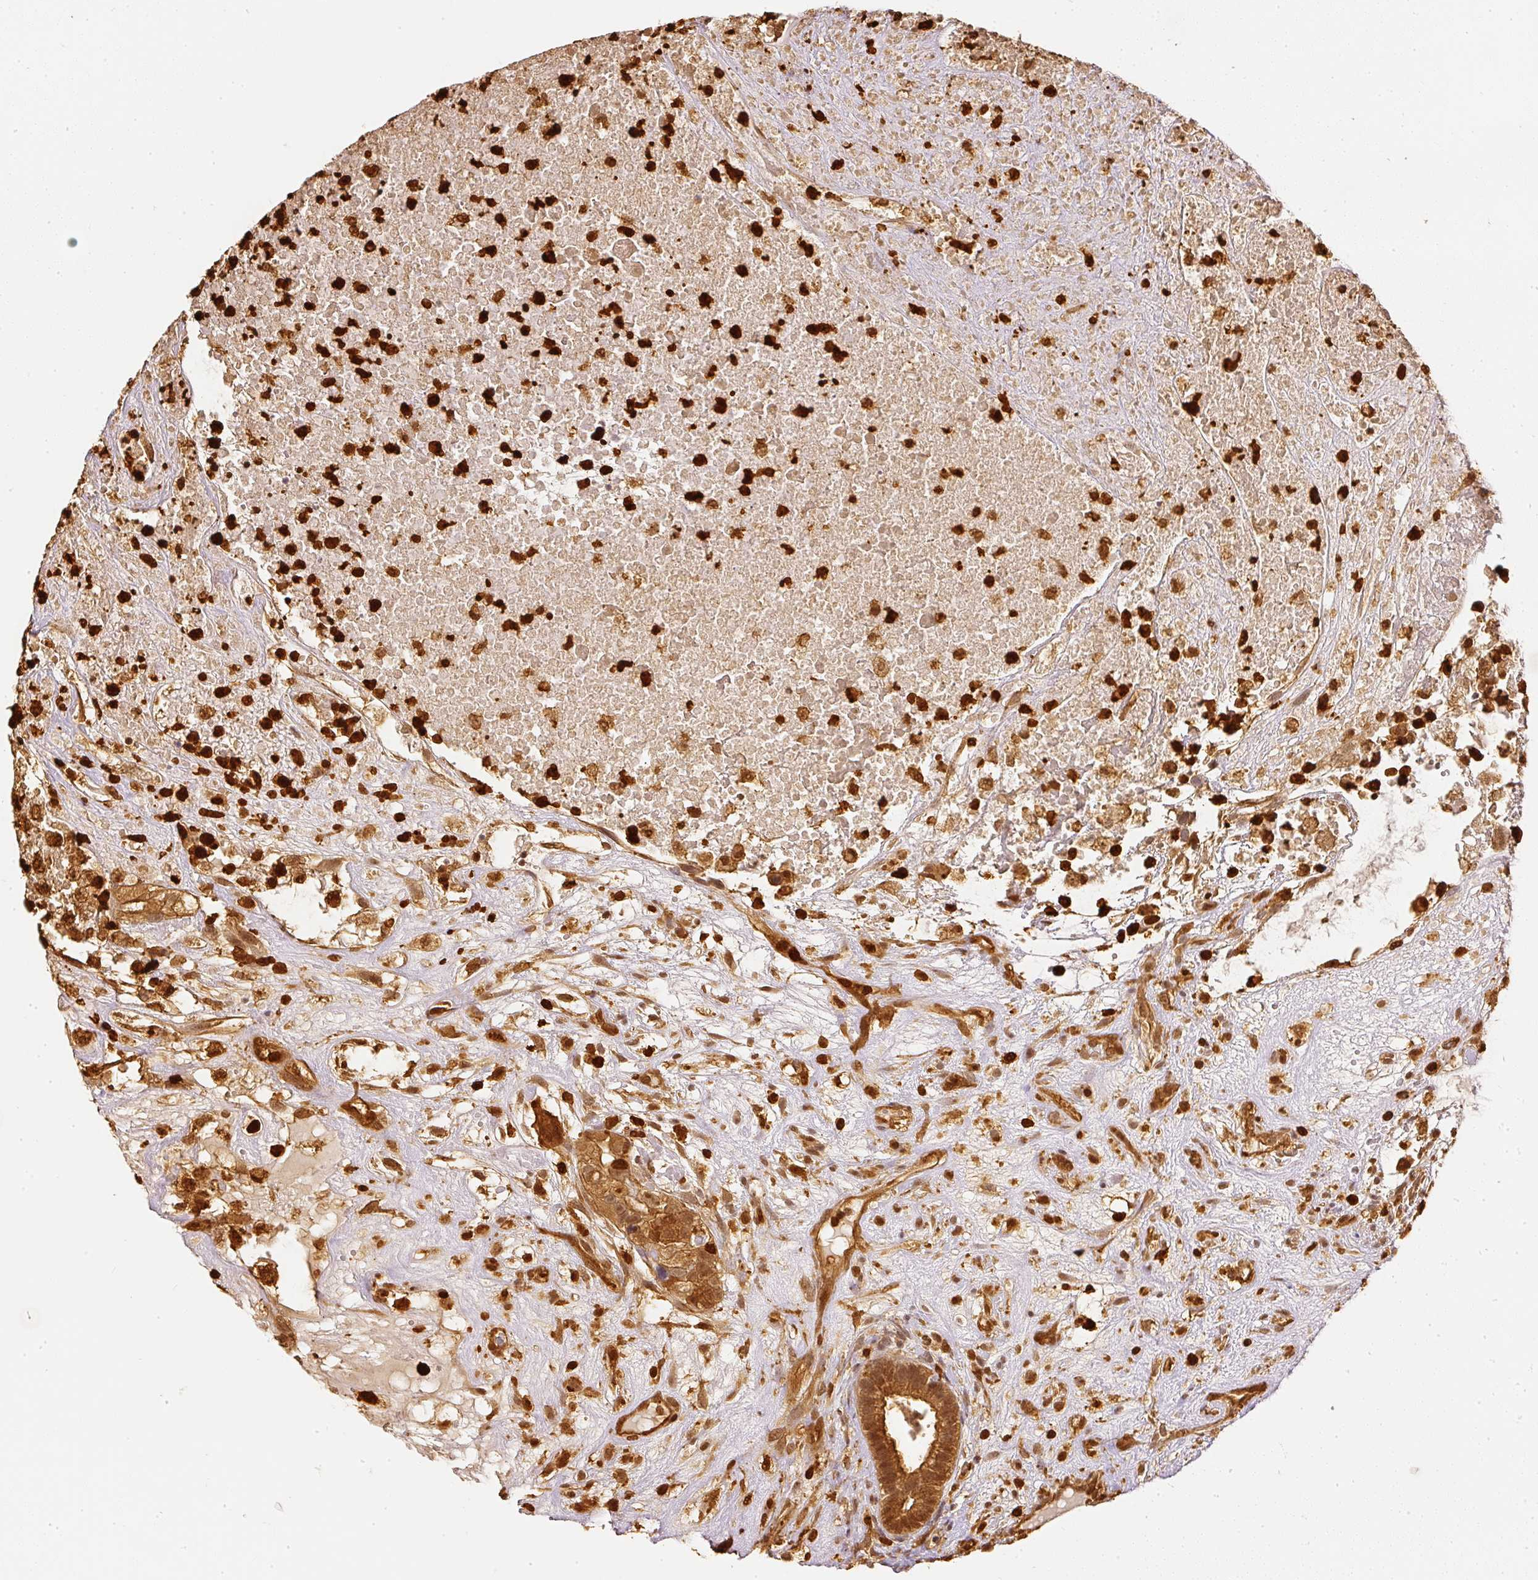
{"staining": {"intensity": "moderate", "quantity": ">75%", "location": "cytoplasmic/membranous,nuclear"}, "tissue": "testis cancer", "cell_type": "Tumor cells", "image_type": "cancer", "snomed": [{"axis": "morphology", "description": "Seminoma, NOS"}, {"axis": "morphology", "description": "Carcinoma, Embryonal, NOS"}, {"axis": "topography", "description": "Testis"}], "caption": "Testis cancer (embryonal carcinoma) tissue exhibits moderate cytoplasmic/membranous and nuclear staining in about >75% of tumor cells", "gene": "PFN1", "patient": {"sex": "male", "age": 41}}